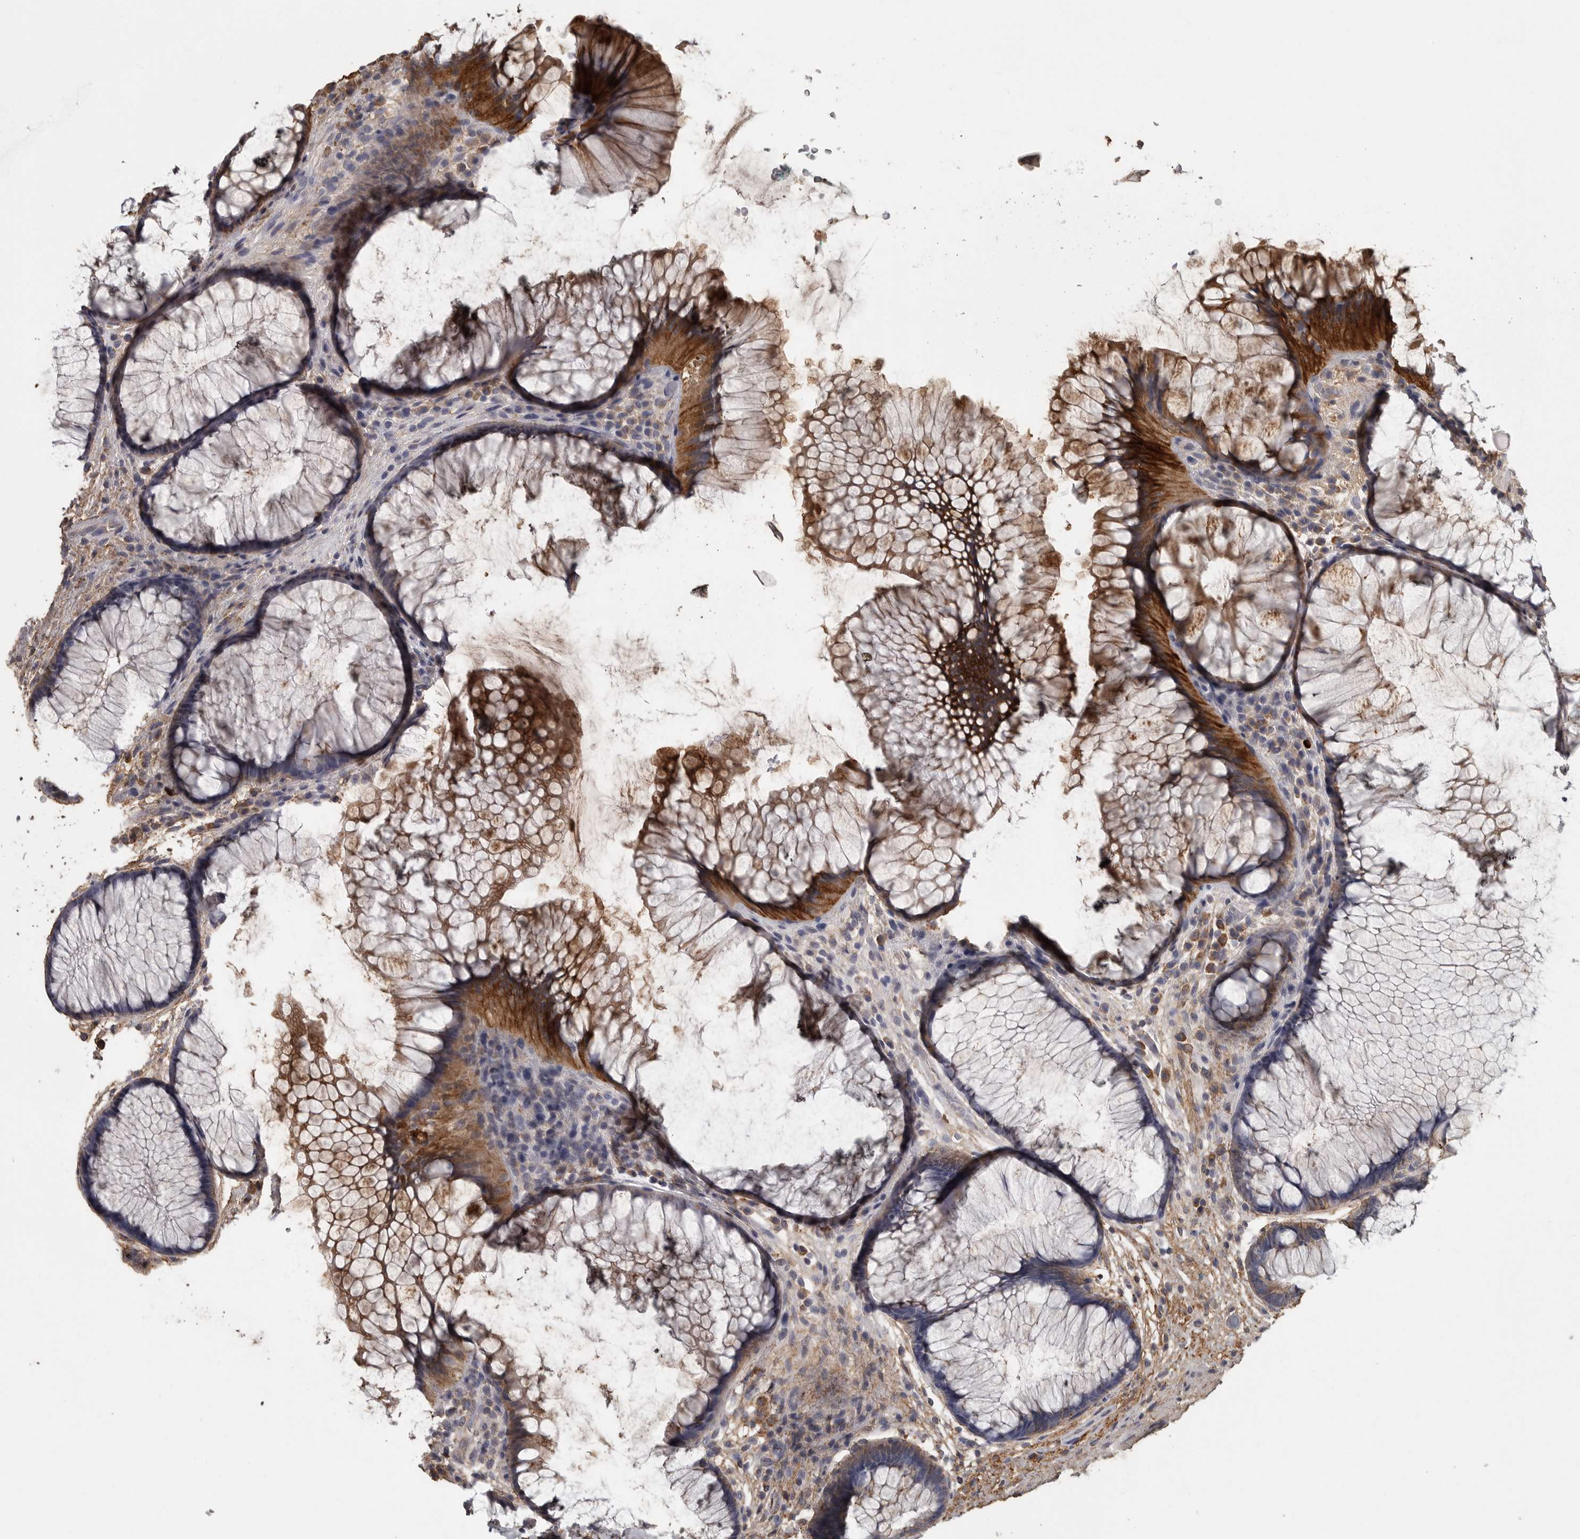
{"staining": {"intensity": "strong", "quantity": "25%-75%", "location": "cytoplasmic/membranous"}, "tissue": "rectum", "cell_type": "Glandular cells", "image_type": "normal", "snomed": [{"axis": "morphology", "description": "Normal tissue, NOS"}, {"axis": "topography", "description": "Rectum"}], "caption": "The photomicrograph exhibits immunohistochemical staining of normal rectum. There is strong cytoplasmic/membranous staining is present in approximately 25%-75% of glandular cells.", "gene": "FRK", "patient": {"sex": "male", "age": 51}}